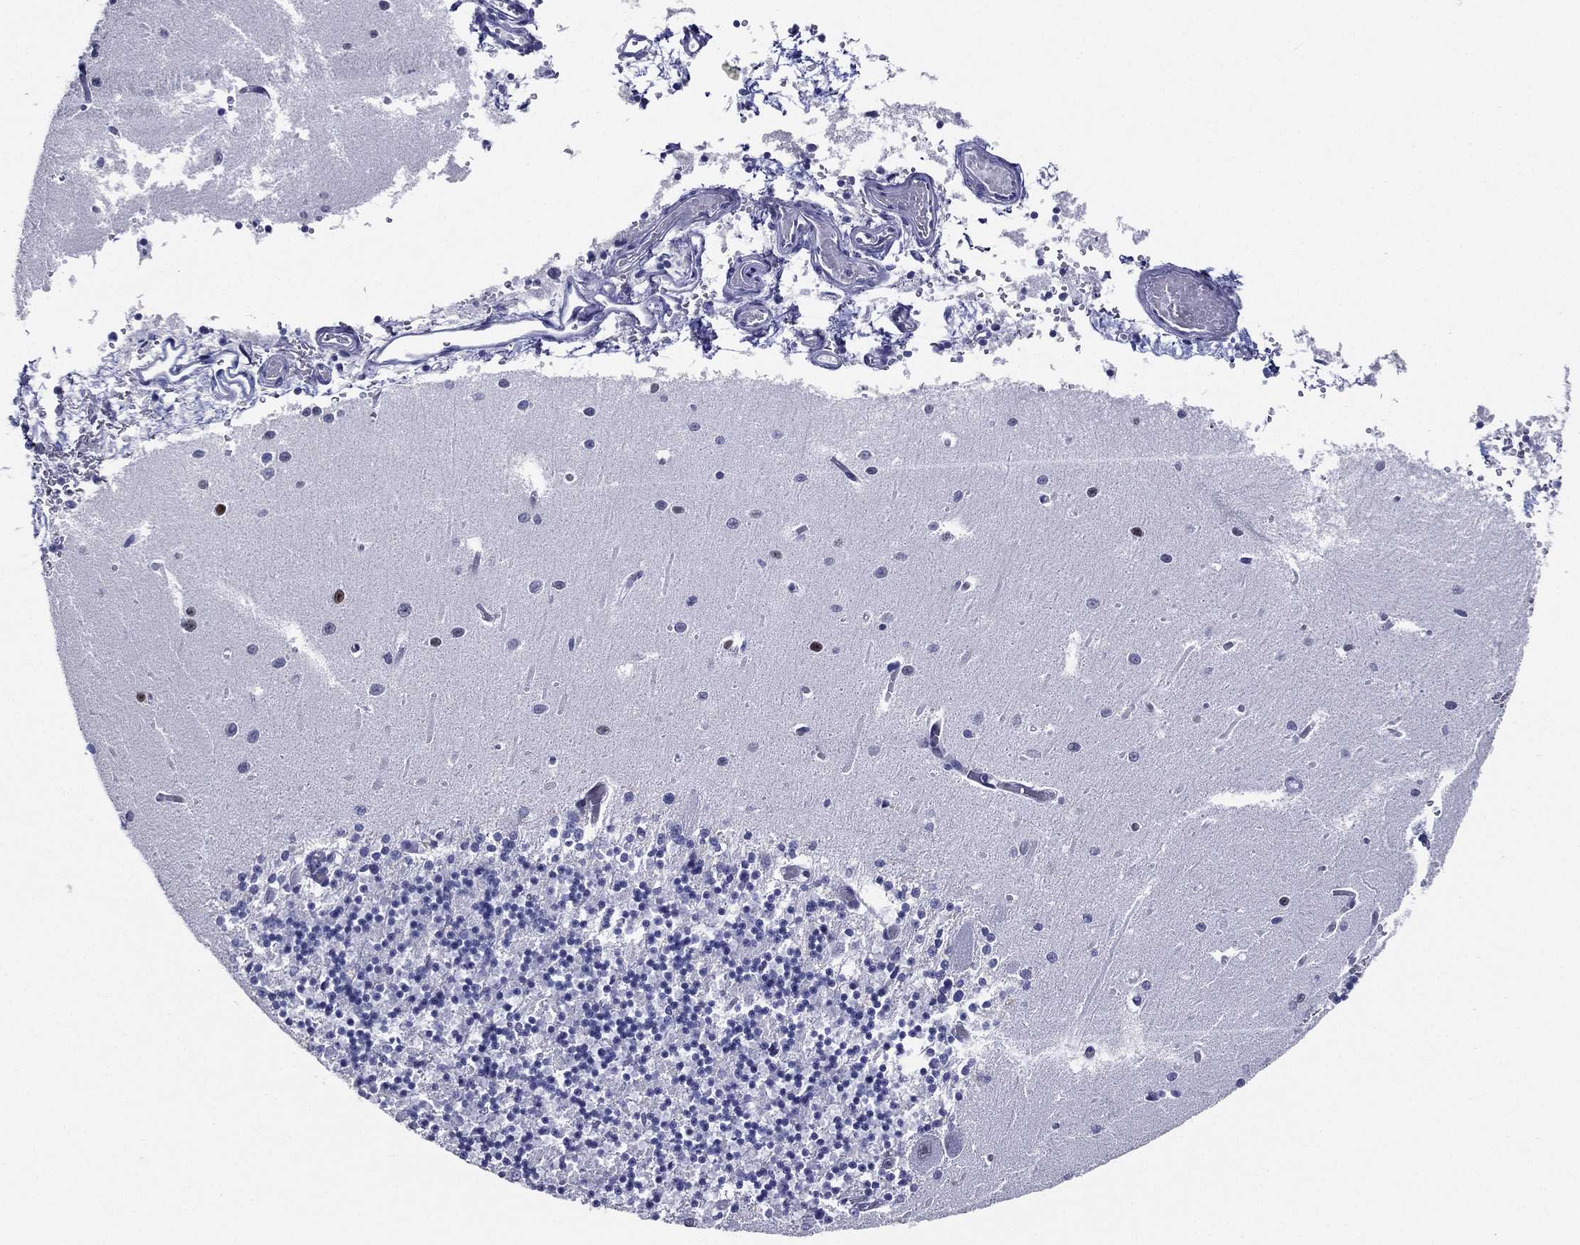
{"staining": {"intensity": "negative", "quantity": "none", "location": "none"}, "tissue": "cerebellum", "cell_type": "Cells in granular layer", "image_type": "normal", "snomed": [{"axis": "morphology", "description": "Normal tissue, NOS"}, {"axis": "topography", "description": "Cerebellum"}], "caption": "An immunohistochemistry photomicrograph of unremarkable cerebellum is shown. There is no staining in cells in granular layer of cerebellum.", "gene": "TFAP2A", "patient": {"sex": "female", "age": 64}}